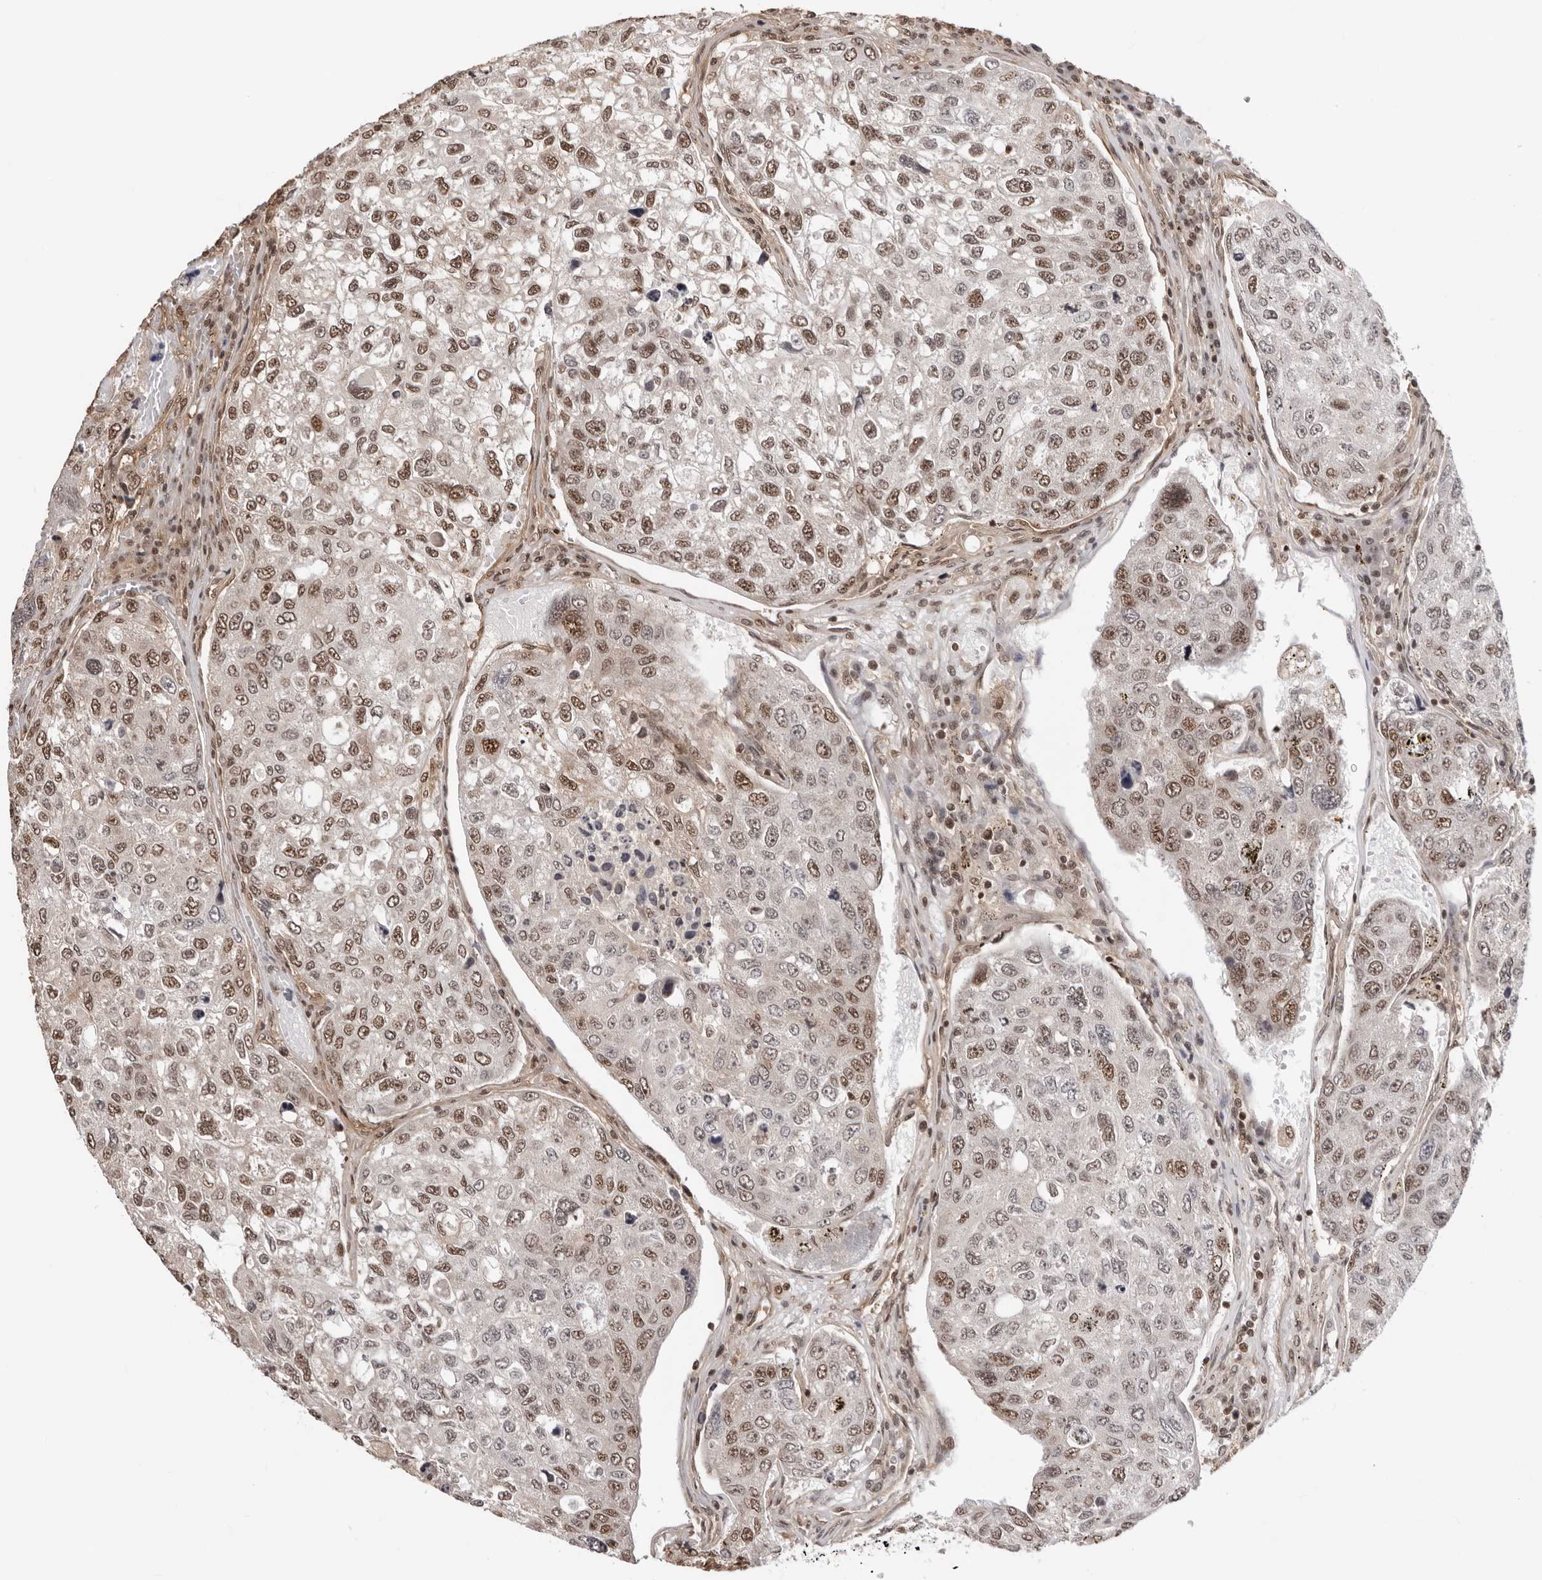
{"staining": {"intensity": "weak", "quantity": "25%-75%", "location": "nuclear"}, "tissue": "urothelial cancer", "cell_type": "Tumor cells", "image_type": "cancer", "snomed": [{"axis": "morphology", "description": "Urothelial carcinoma, High grade"}, {"axis": "topography", "description": "Lymph node"}, {"axis": "topography", "description": "Urinary bladder"}], "caption": "Immunohistochemistry photomicrograph of neoplastic tissue: urothelial cancer stained using IHC shows low levels of weak protein expression localized specifically in the nuclear of tumor cells, appearing as a nuclear brown color.", "gene": "SDE2", "patient": {"sex": "male", "age": 51}}